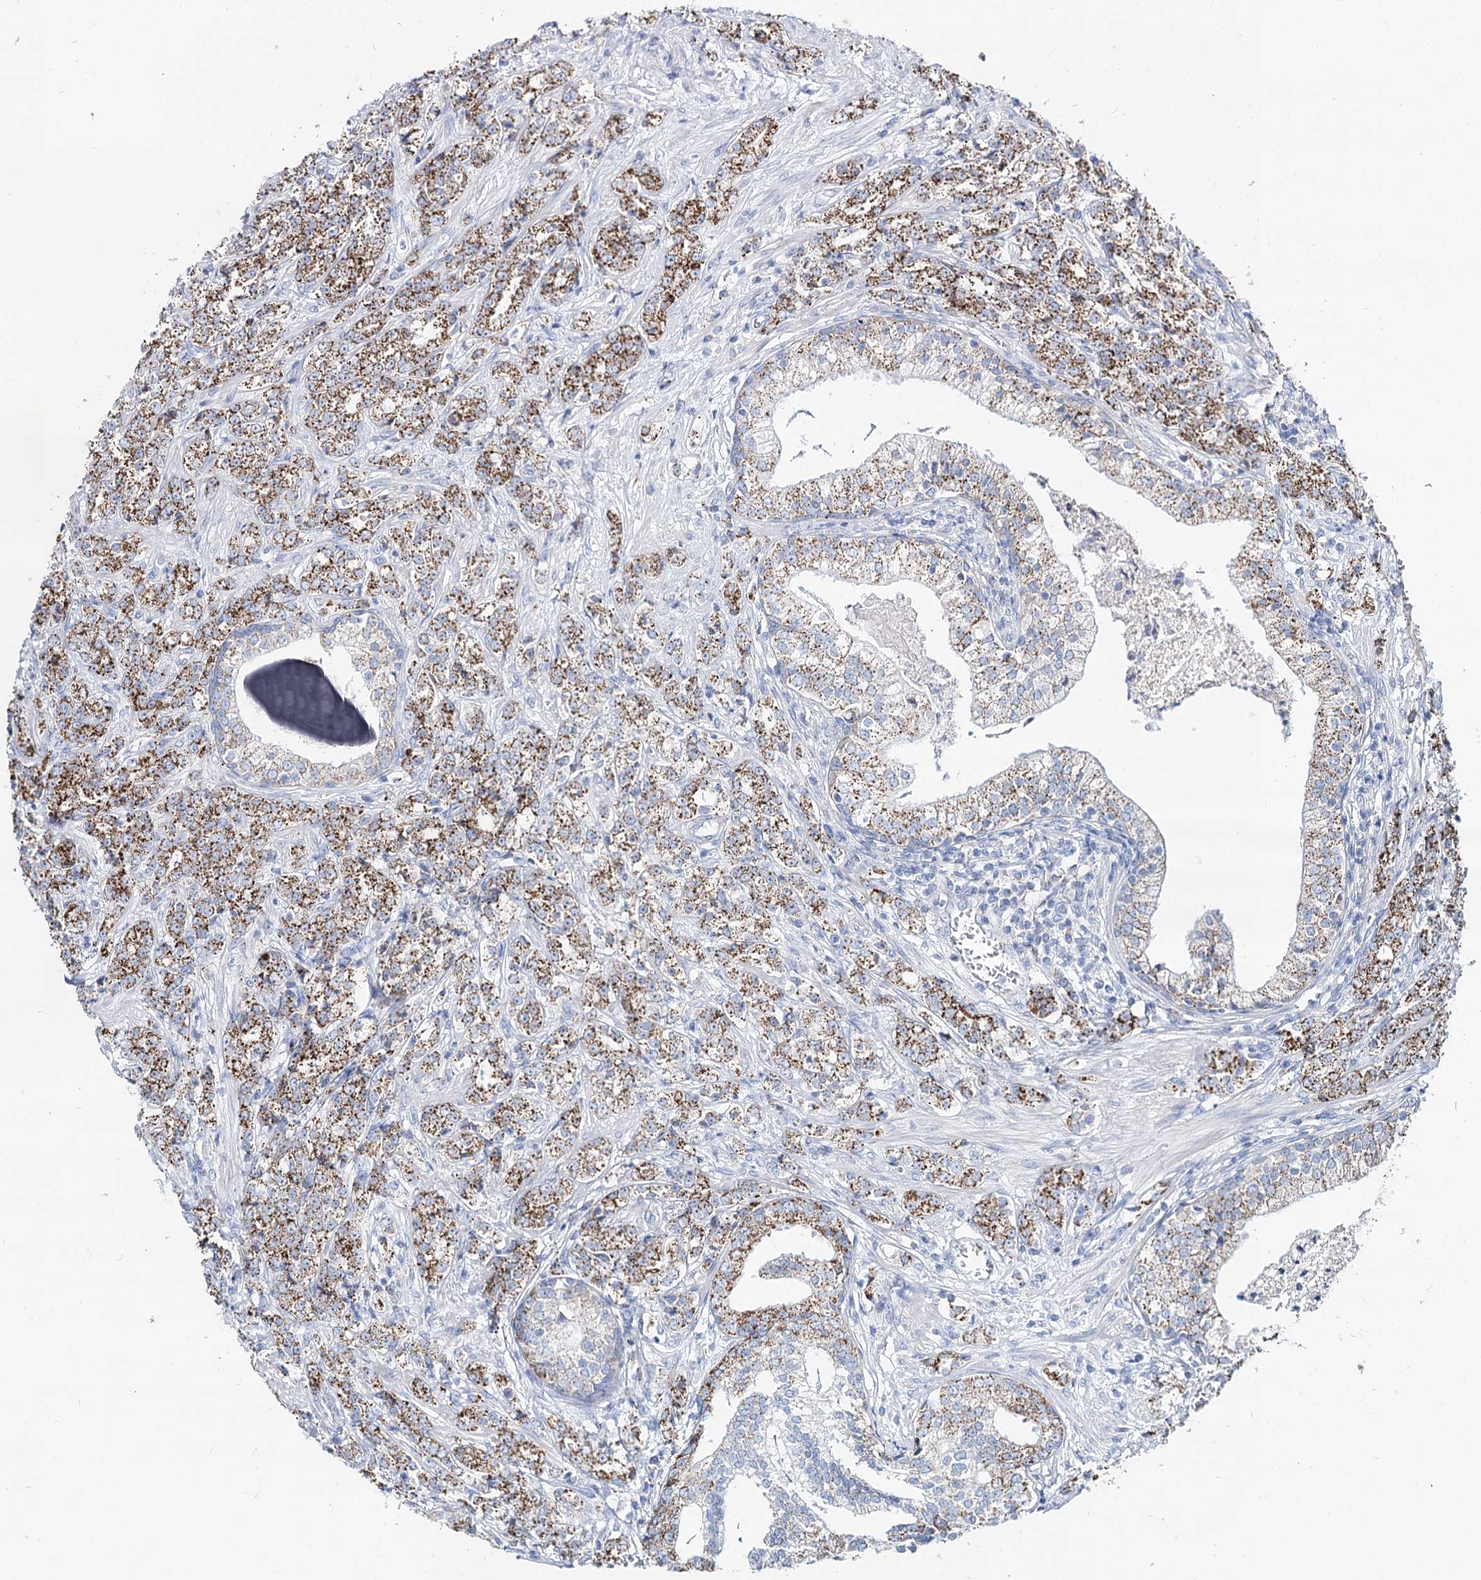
{"staining": {"intensity": "moderate", "quantity": ">75%", "location": "cytoplasmic/membranous"}, "tissue": "prostate cancer", "cell_type": "Tumor cells", "image_type": "cancer", "snomed": [{"axis": "morphology", "description": "Adenocarcinoma, High grade"}, {"axis": "topography", "description": "Prostate"}], "caption": "A high-resolution histopathology image shows immunohistochemistry staining of prostate cancer (adenocarcinoma (high-grade)), which reveals moderate cytoplasmic/membranous expression in approximately >75% of tumor cells. (Stains: DAB in brown, nuclei in blue, Microscopy: brightfield microscopy at high magnification).", "gene": "MCCC2", "patient": {"sex": "male", "age": 69}}